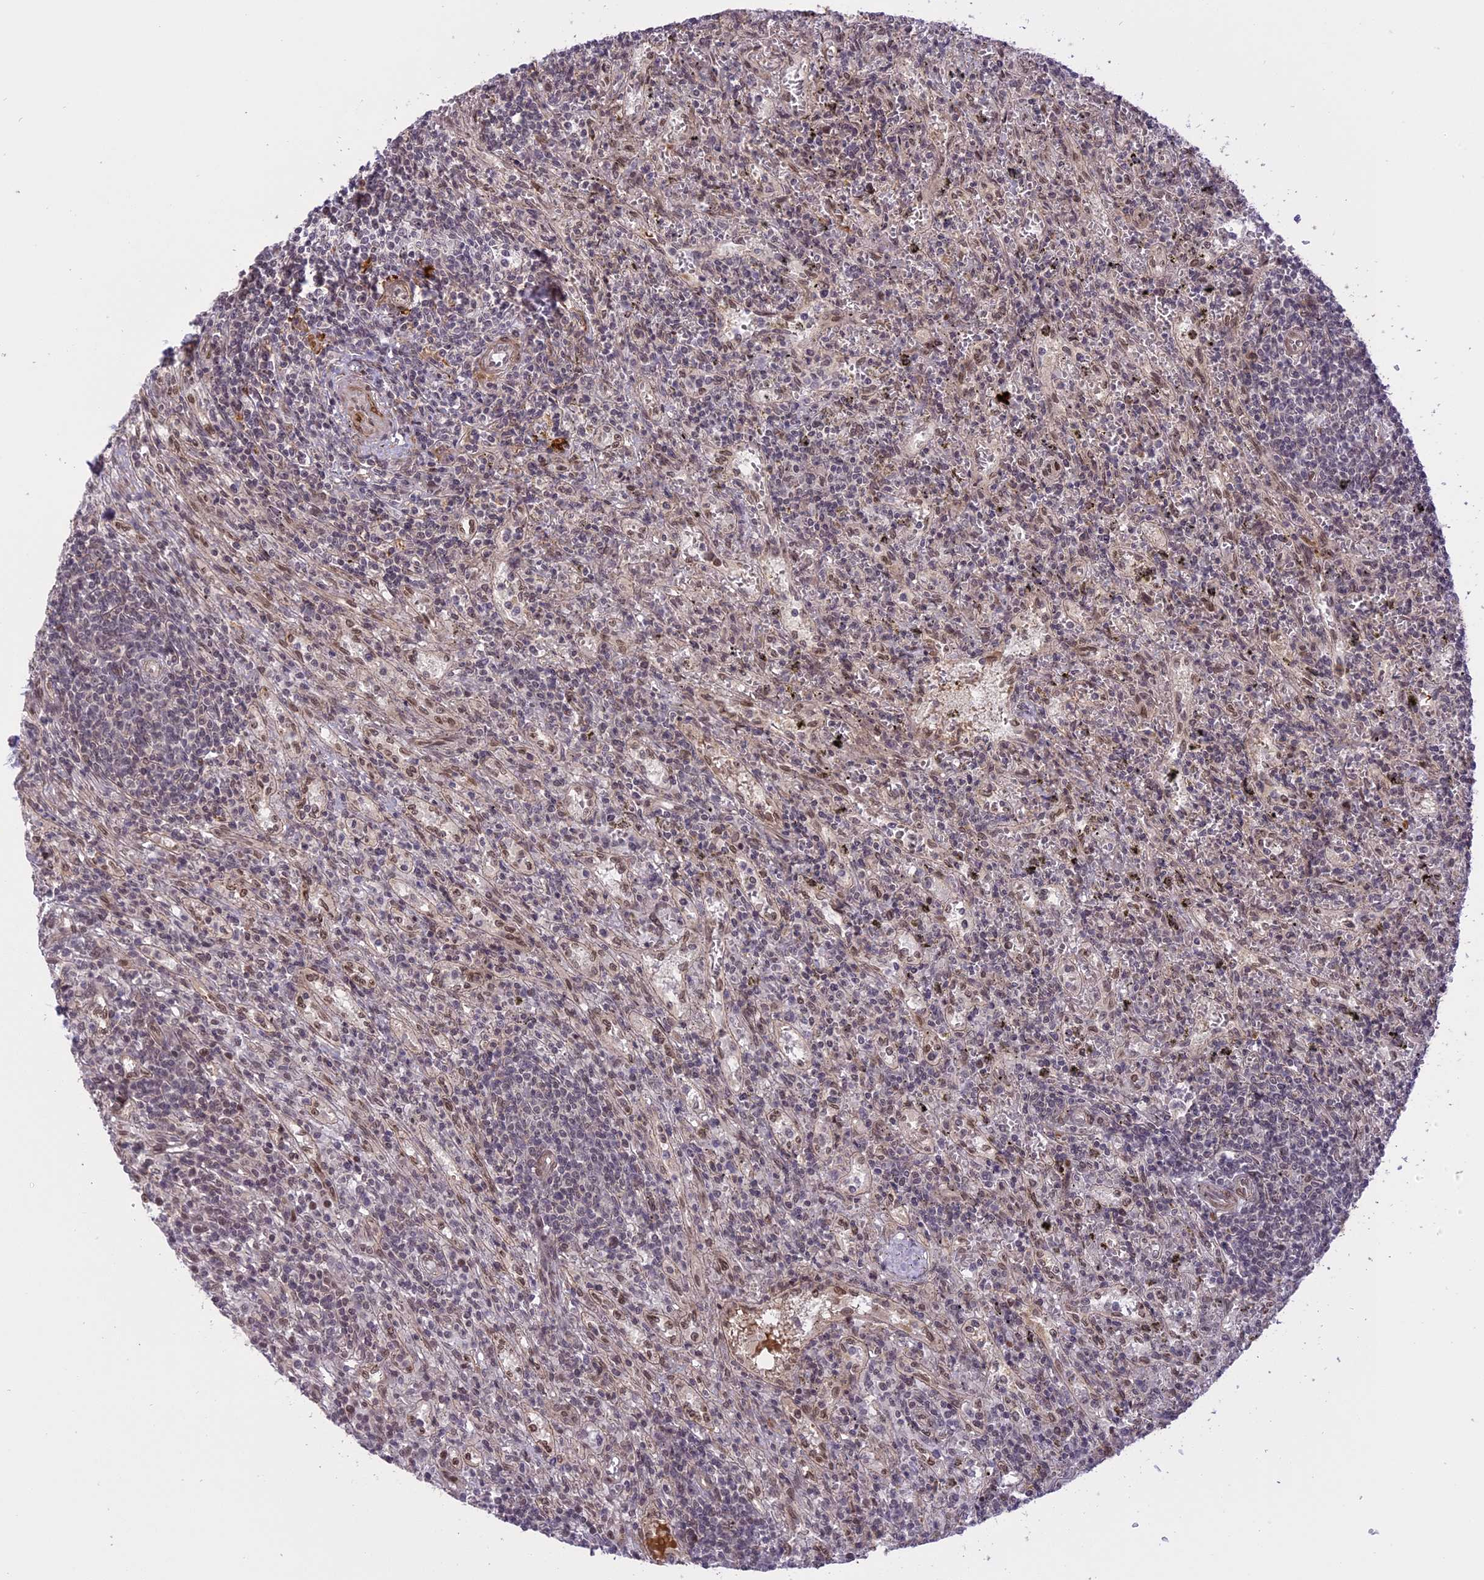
{"staining": {"intensity": "negative", "quantity": "none", "location": "none"}, "tissue": "lymphoma", "cell_type": "Tumor cells", "image_type": "cancer", "snomed": [{"axis": "morphology", "description": "Malignant lymphoma, non-Hodgkin's type, Low grade"}, {"axis": "topography", "description": "Spleen"}], "caption": "An image of lymphoma stained for a protein shows no brown staining in tumor cells. Nuclei are stained in blue.", "gene": "PRELID2", "patient": {"sex": "male", "age": 76}}